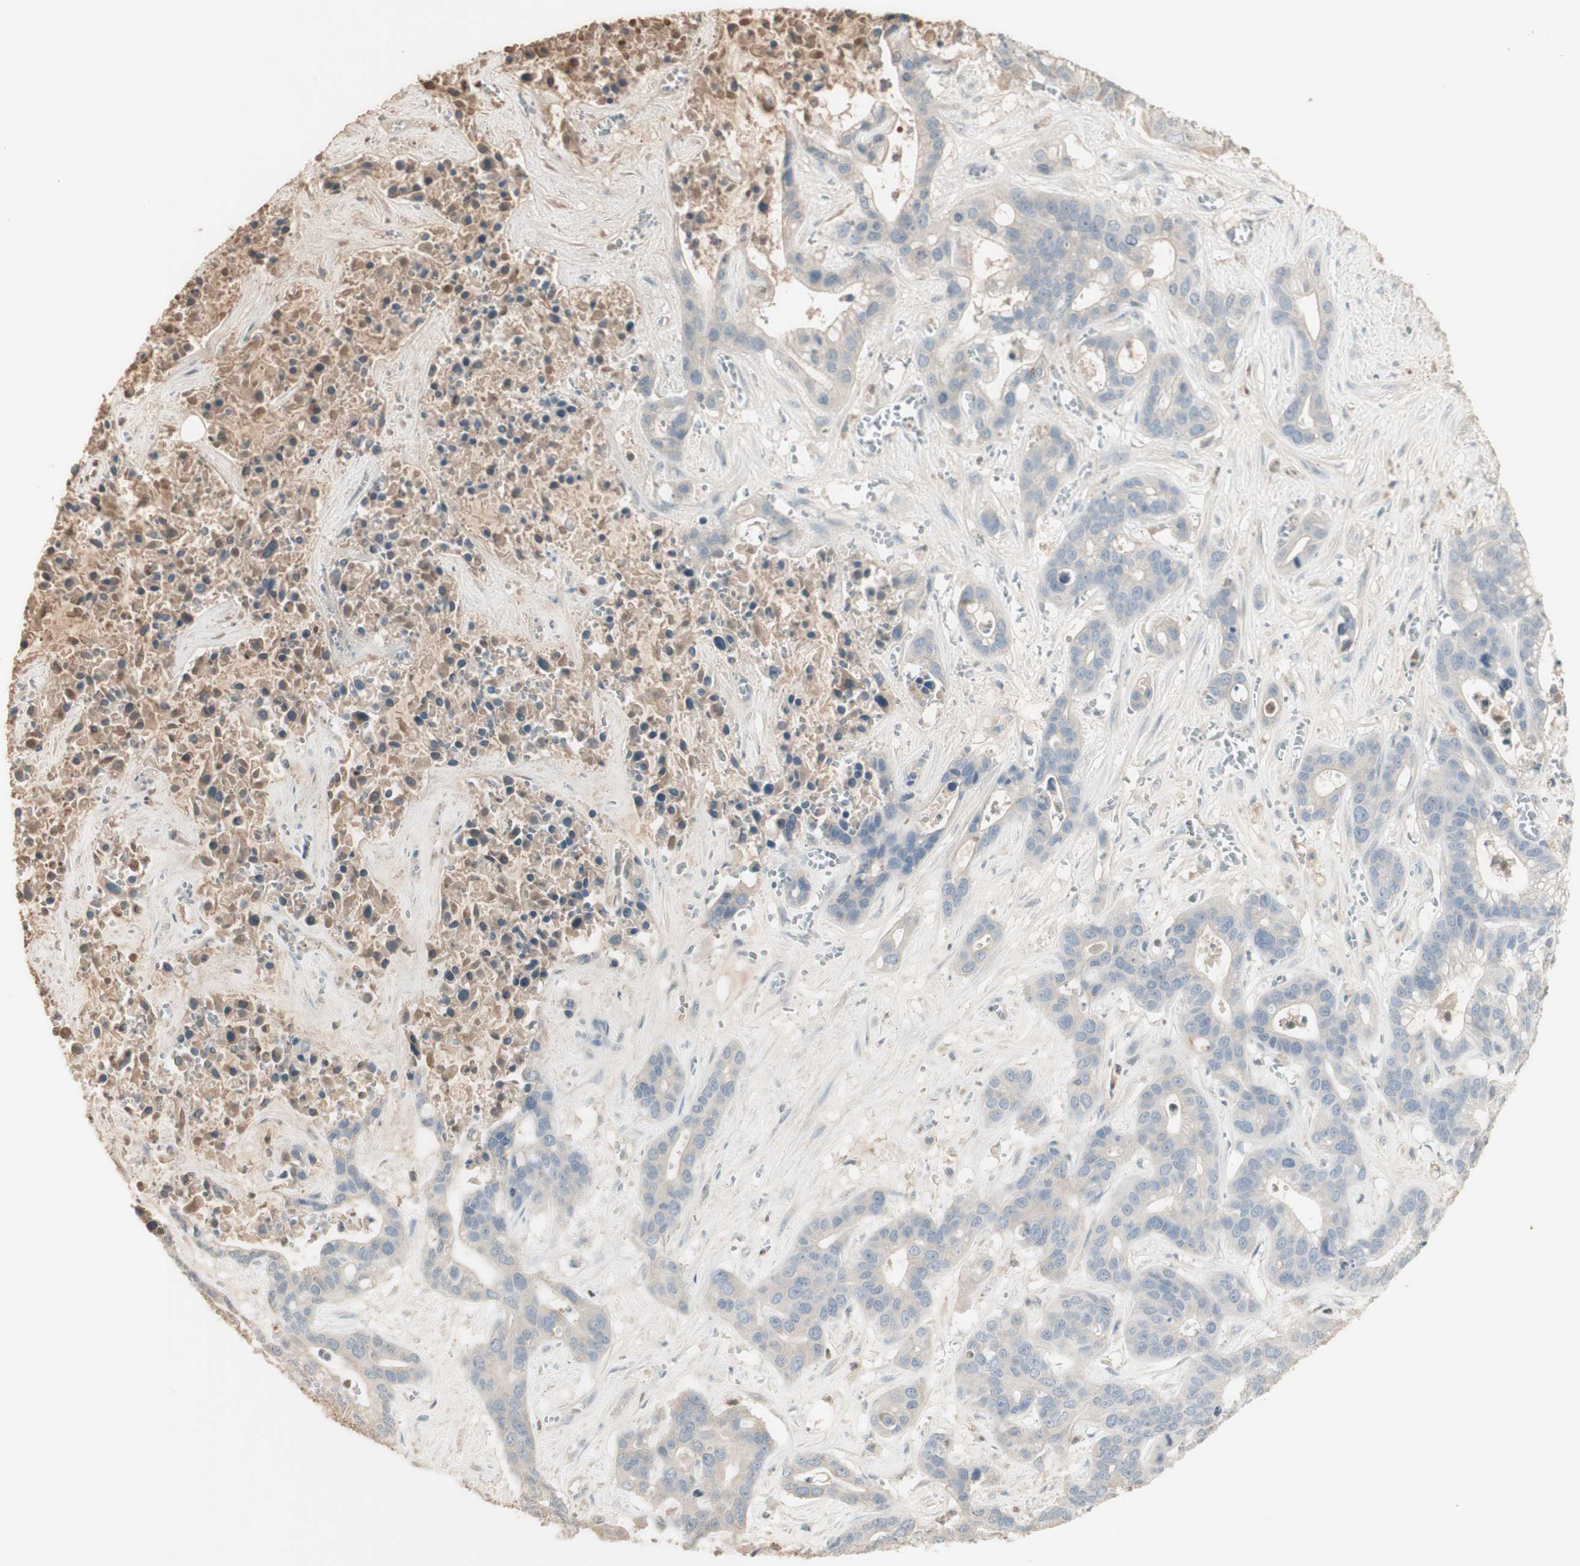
{"staining": {"intensity": "negative", "quantity": "none", "location": "none"}, "tissue": "liver cancer", "cell_type": "Tumor cells", "image_type": "cancer", "snomed": [{"axis": "morphology", "description": "Cholangiocarcinoma"}, {"axis": "topography", "description": "Liver"}], "caption": "This is an immunohistochemistry histopathology image of human cholangiocarcinoma (liver). There is no expression in tumor cells.", "gene": "IFNG", "patient": {"sex": "female", "age": 65}}